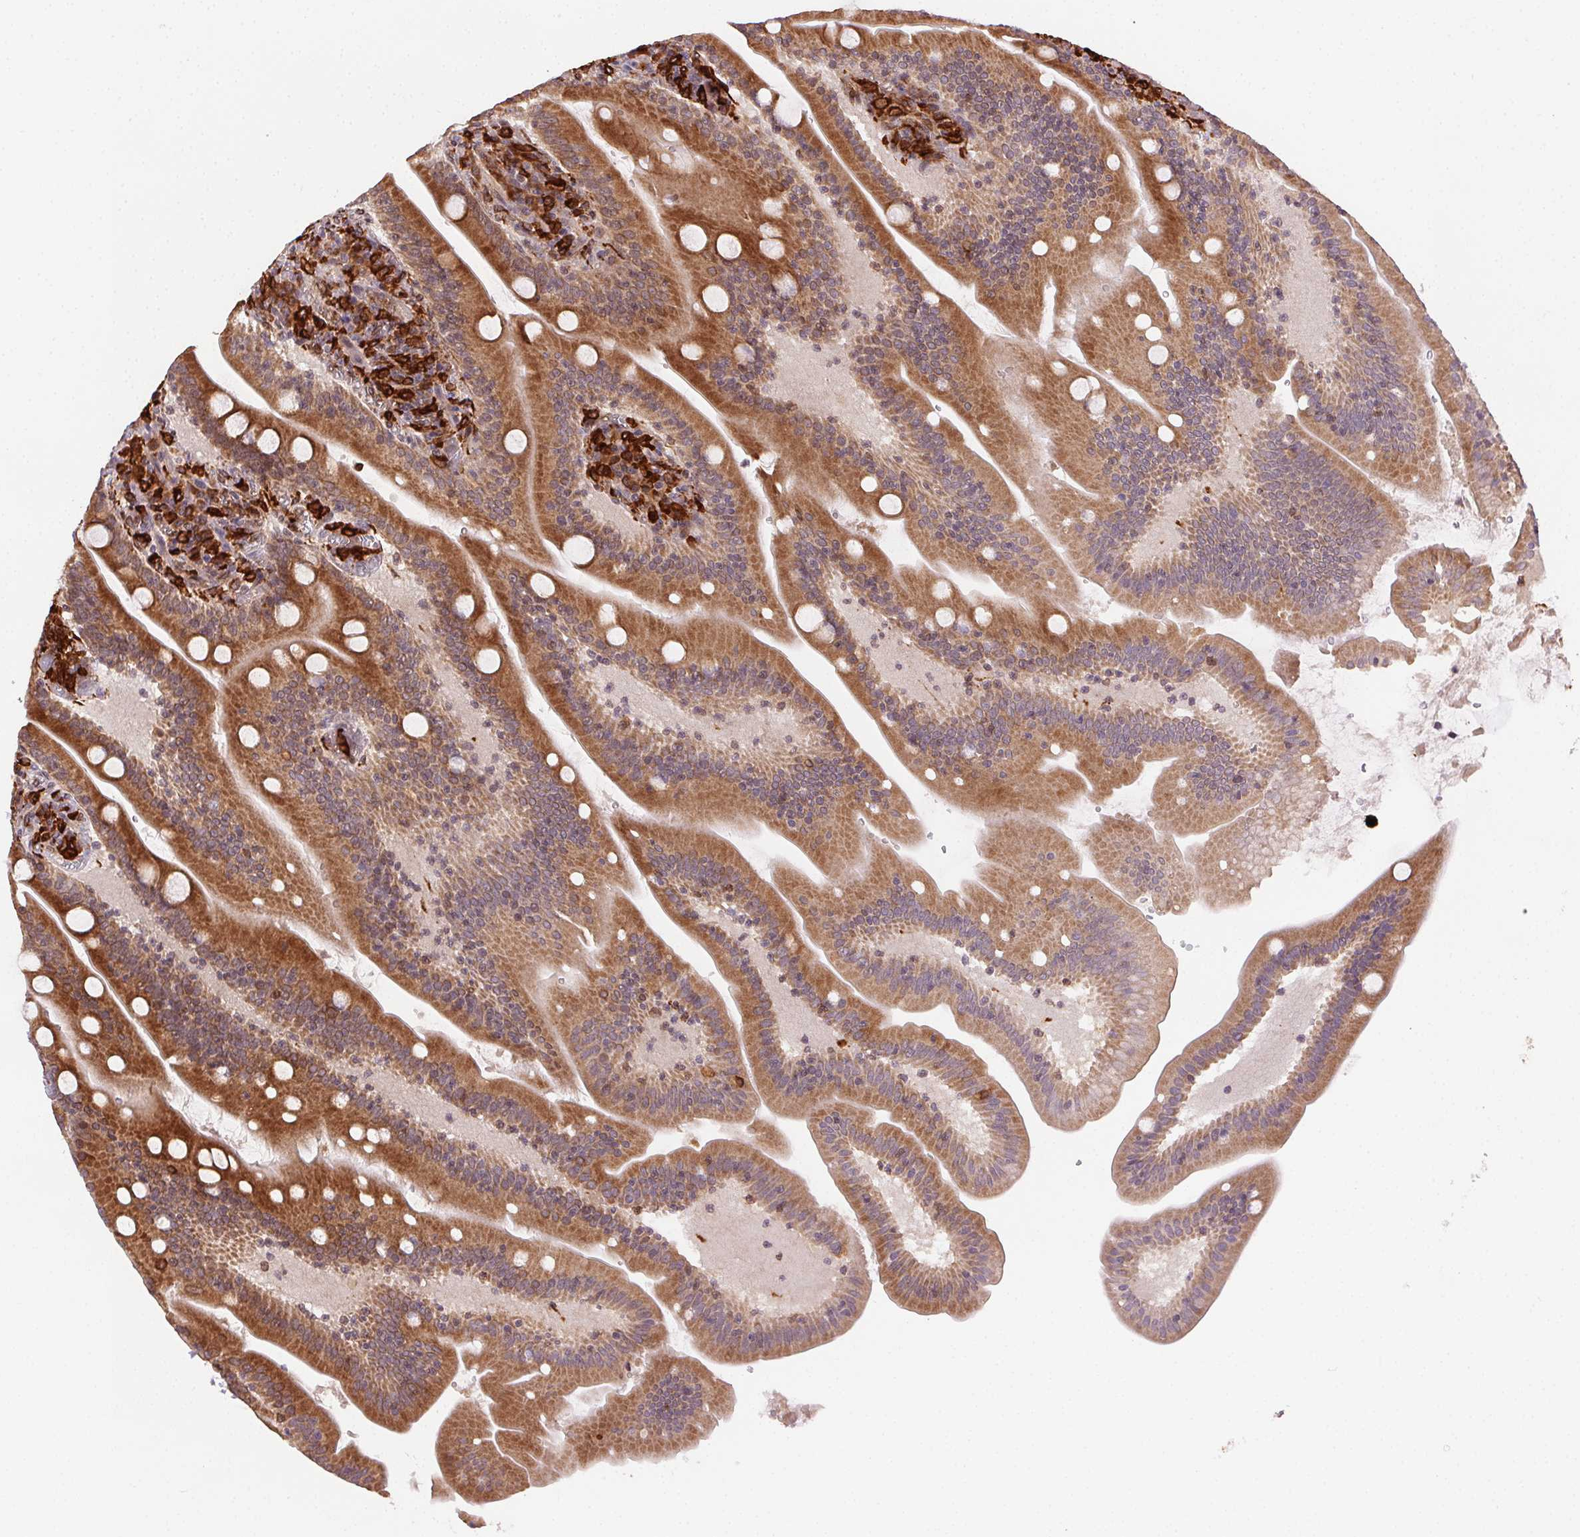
{"staining": {"intensity": "strong", "quantity": ">75%", "location": "cytoplasmic/membranous"}, "tissue": "small intestine", "cell_type": "Glandular cells", "image_type": "normal", "snomed": [{"axis": "morphology", "description": "Normal tissue, NOS"}, {"axis": "topography", "description": "Small intestine"}], "caption": "Human small intestine stained for a protein (brown) demonstrates strong cytoplasmic/membranous positive positivity in about >75% of glandular cells.", "gene": "RNASET2", "patient": {"sex": "male", "age": 37}}